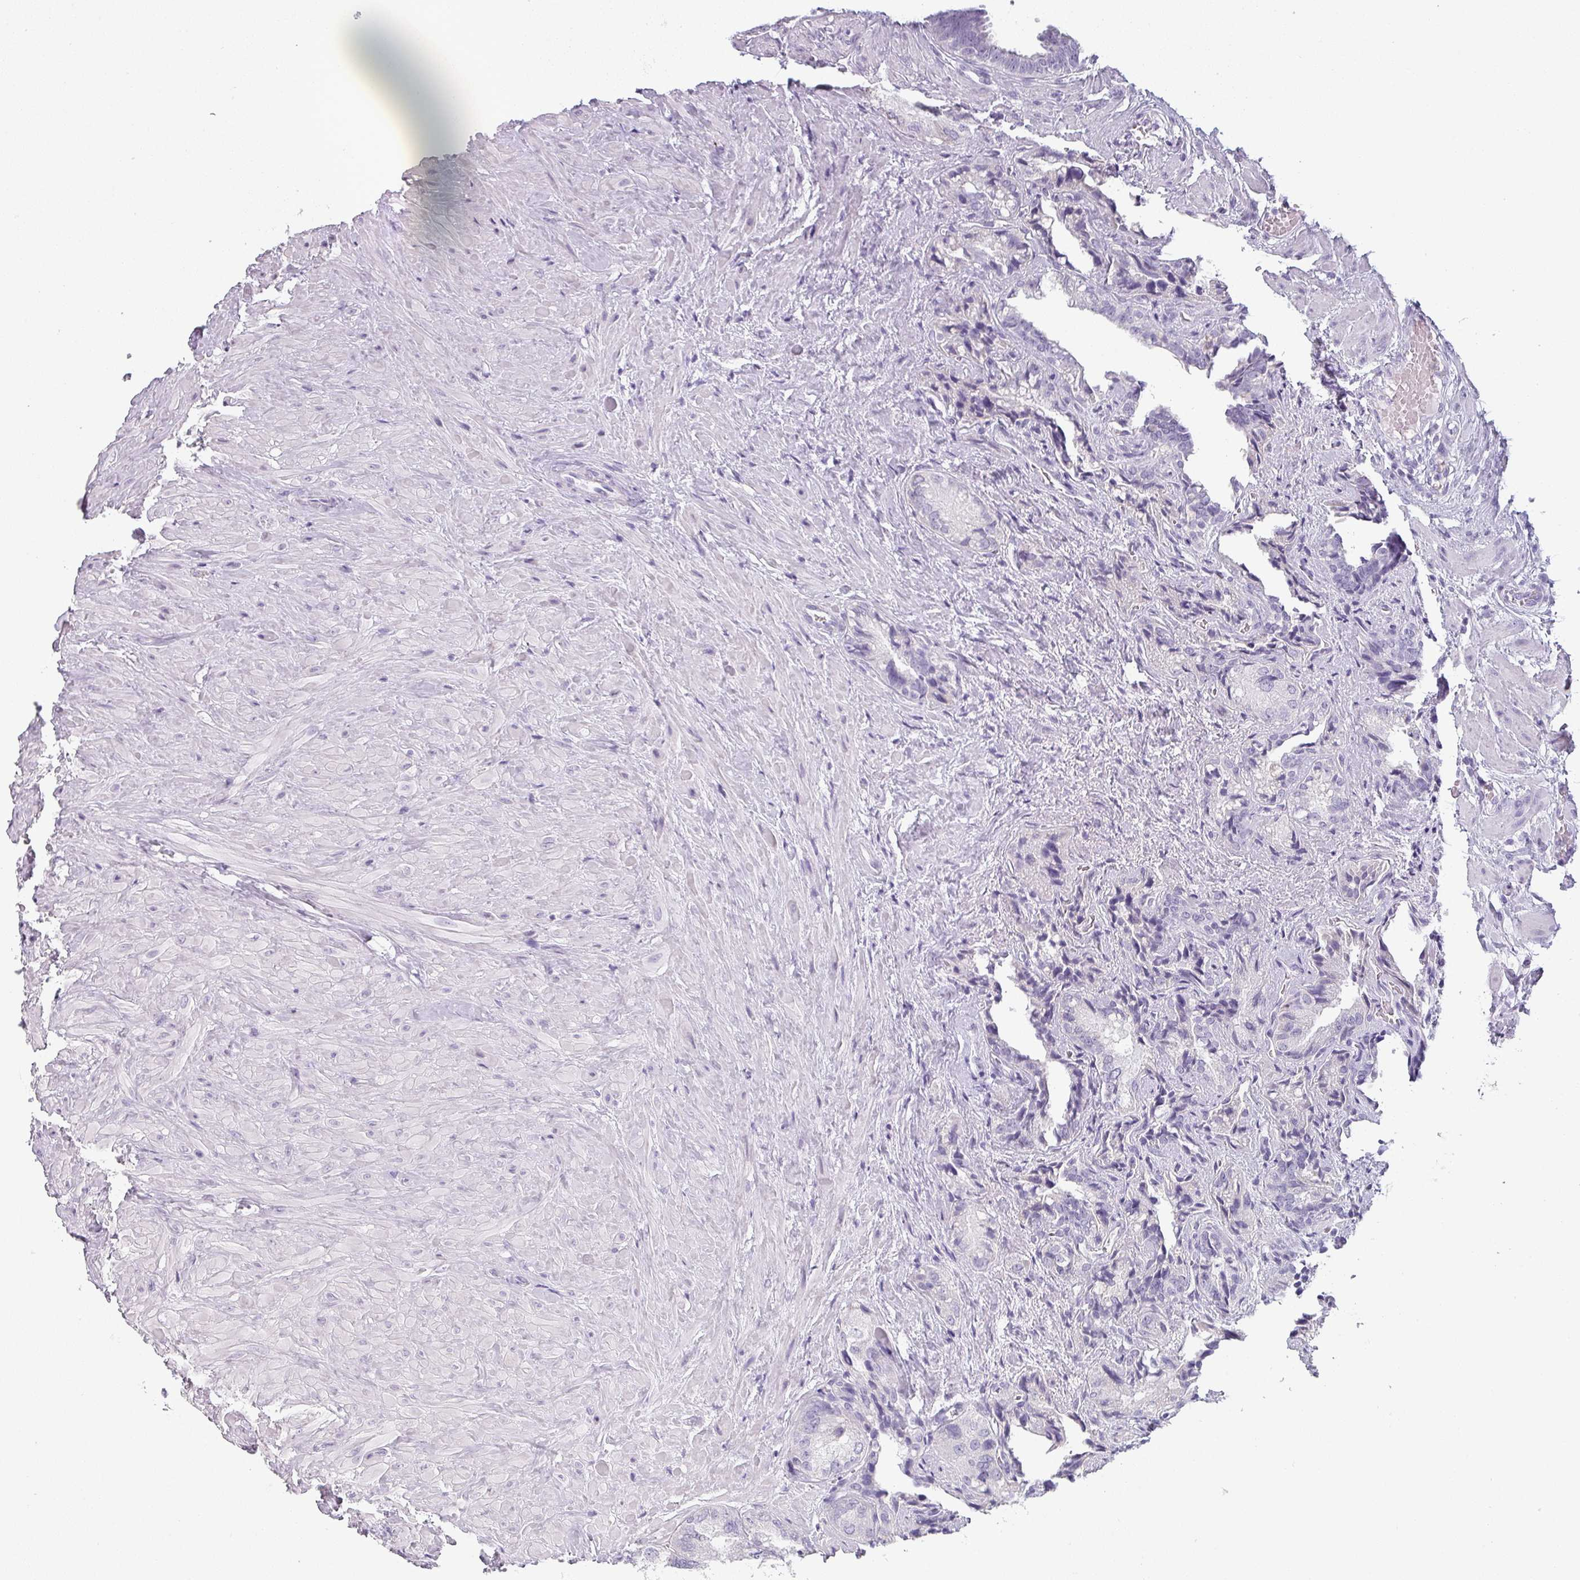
{"staining": {"intensity": "negative", "quantity": "none", "location": "none"}, "tissue": "seminal vesicle", "cell_type": "Glandular cells", "image_type": "normal", "snomed": [{"axis": "morphology", "description": "Normal tissue, NOS"}, {"axis": "topography", "description": "Seminal veicle"}, {"axis": "topography", "description": "Peripheral nerve tissue"}], "caption": "Immunohistochemistry (IHC) photomicrograph of normal human seminal vesicle stained for a protein (brown), which shows no staining in glandular cells. (DAB IHC, high magnification).", "gene": "SFTPA1", "patient": {"sex": "male", "age": 67}}